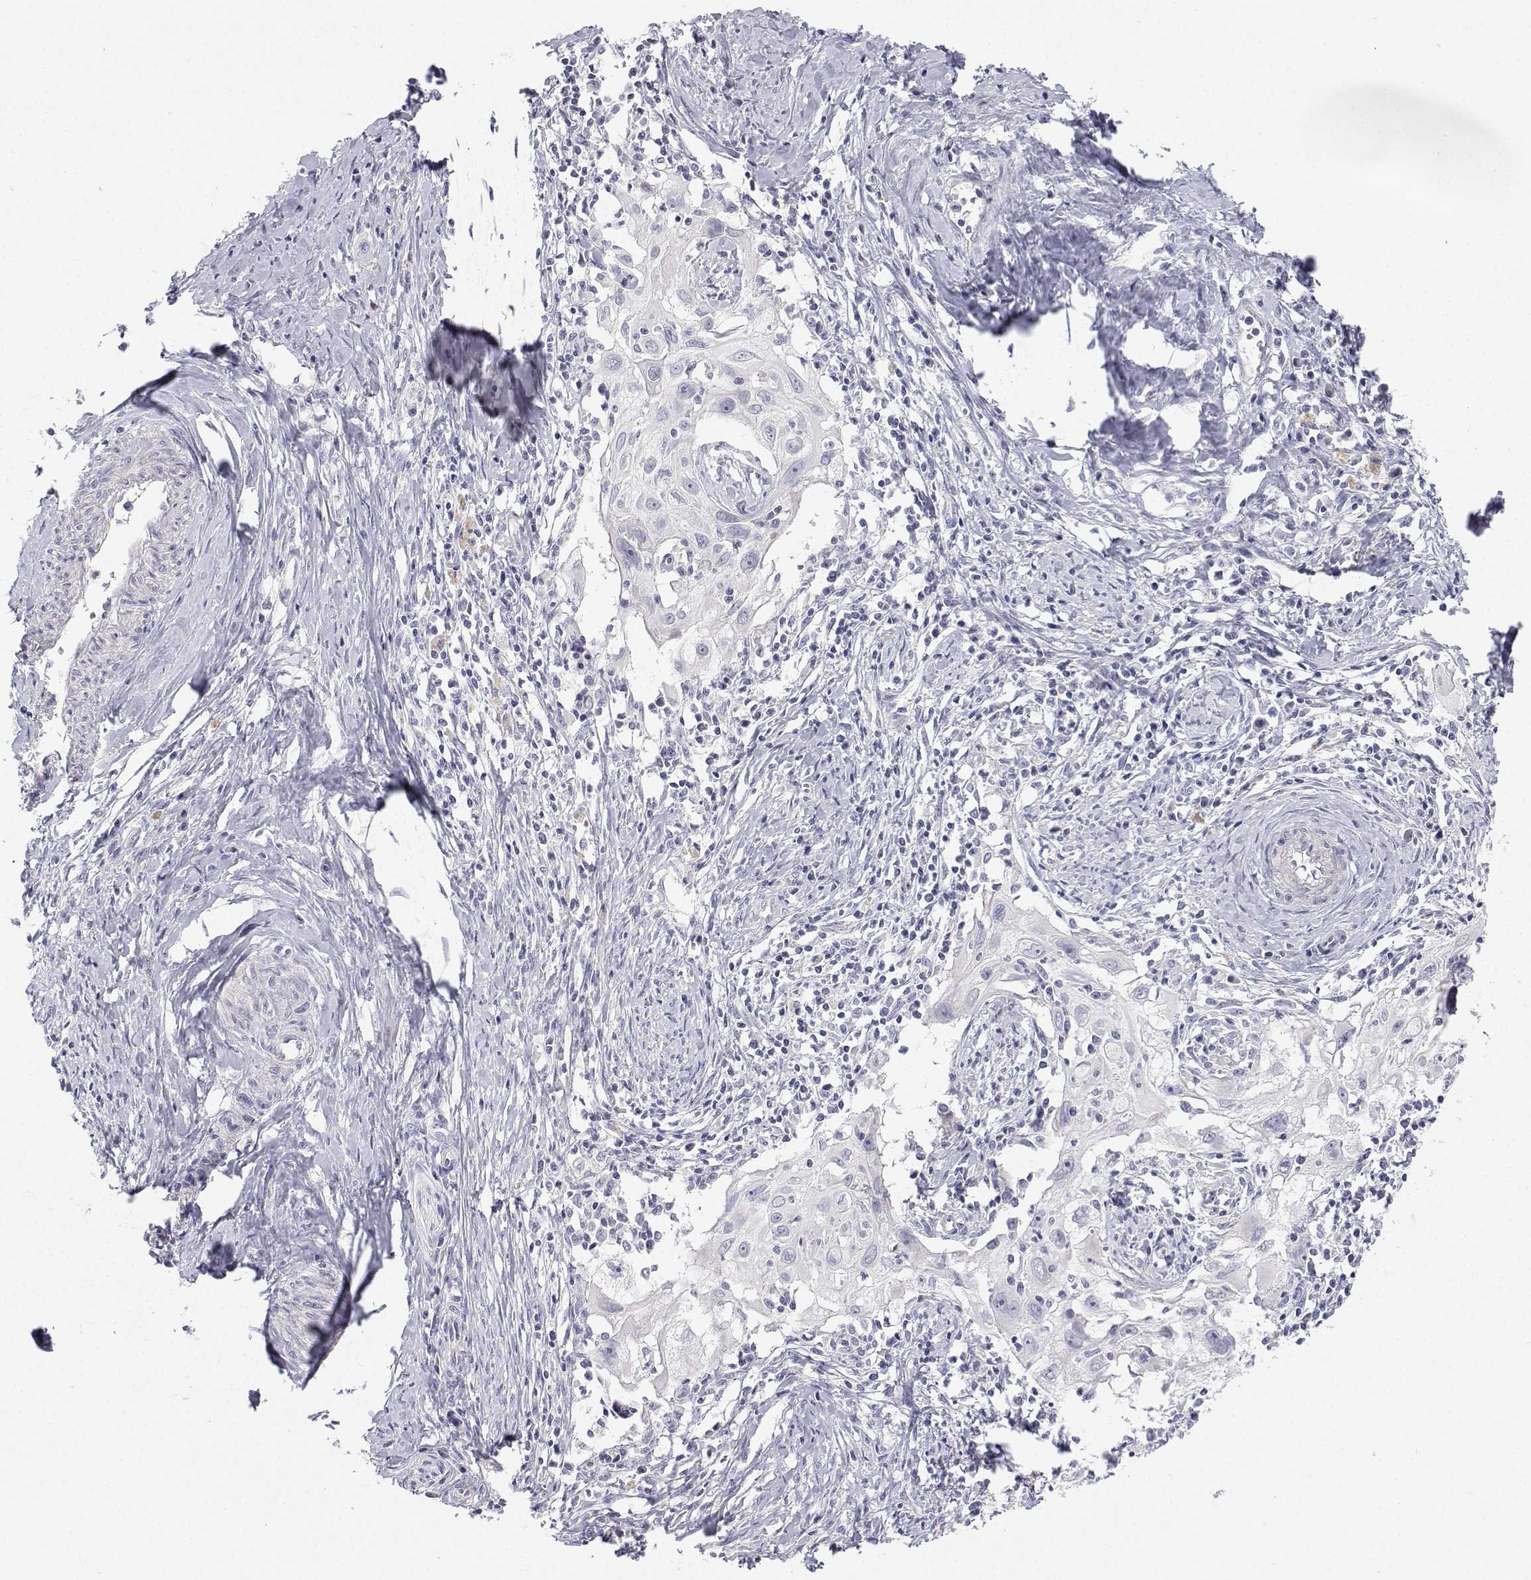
{"staining": {"intensity": "negative", "quantity": "none", "location": "none"}, "tissue": "cervical cancer", "cell_type": "Tumor cells", "image_type": "cancer", "snomed": [{"axis": "morphology", "description": "Squamous cell carcinoma, NOS"}, {"axis": "topography", "description": "Cervix"}], "caption": "Cervical cancer (squamous cell carcinoma) was stained to show a protein in brown. There is no significant positivity in tumor cells.", "gene": "ANKRD65", "patient": {"sex": "female", "age": 30}}